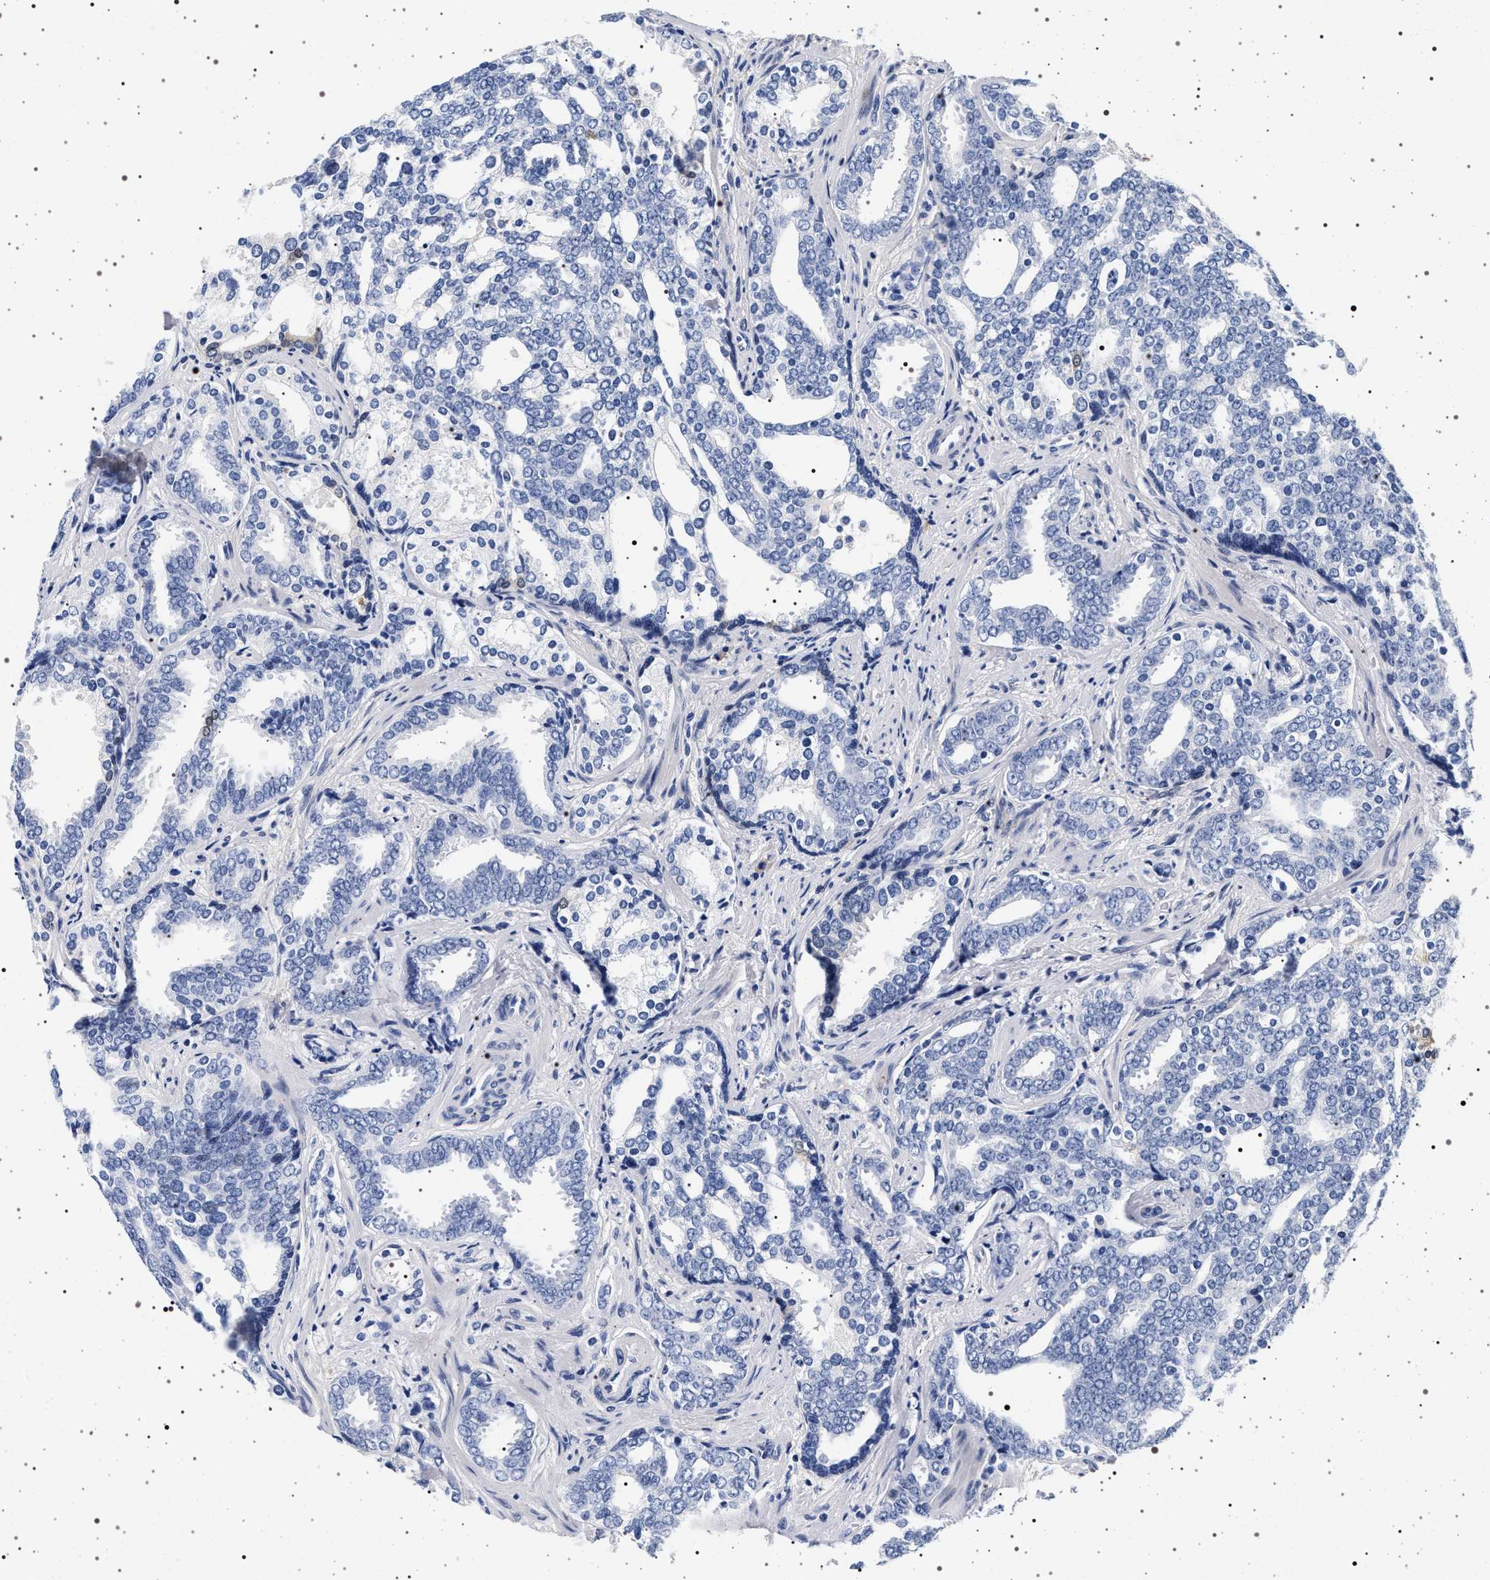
{"staining": {"intensity": "negative", "quantity": "none", "location": "none"}, "tissue": "prostate cancer", "cell_type": "Tumor cells", "image_type": "cancer", "snomed": [{"axis": "morphology", "description": "Adenocarcinoma, High grade"}, {"axis": "topography", "description": "Prostate"}], "caption": "Prostate cancer (adenocarcinoma (high-grade)) was stained to show a protein in brown. There is no significant staining in tumor cells.", "gene": "MAPK10", "patient": {"sex": "male", "age": 67}}